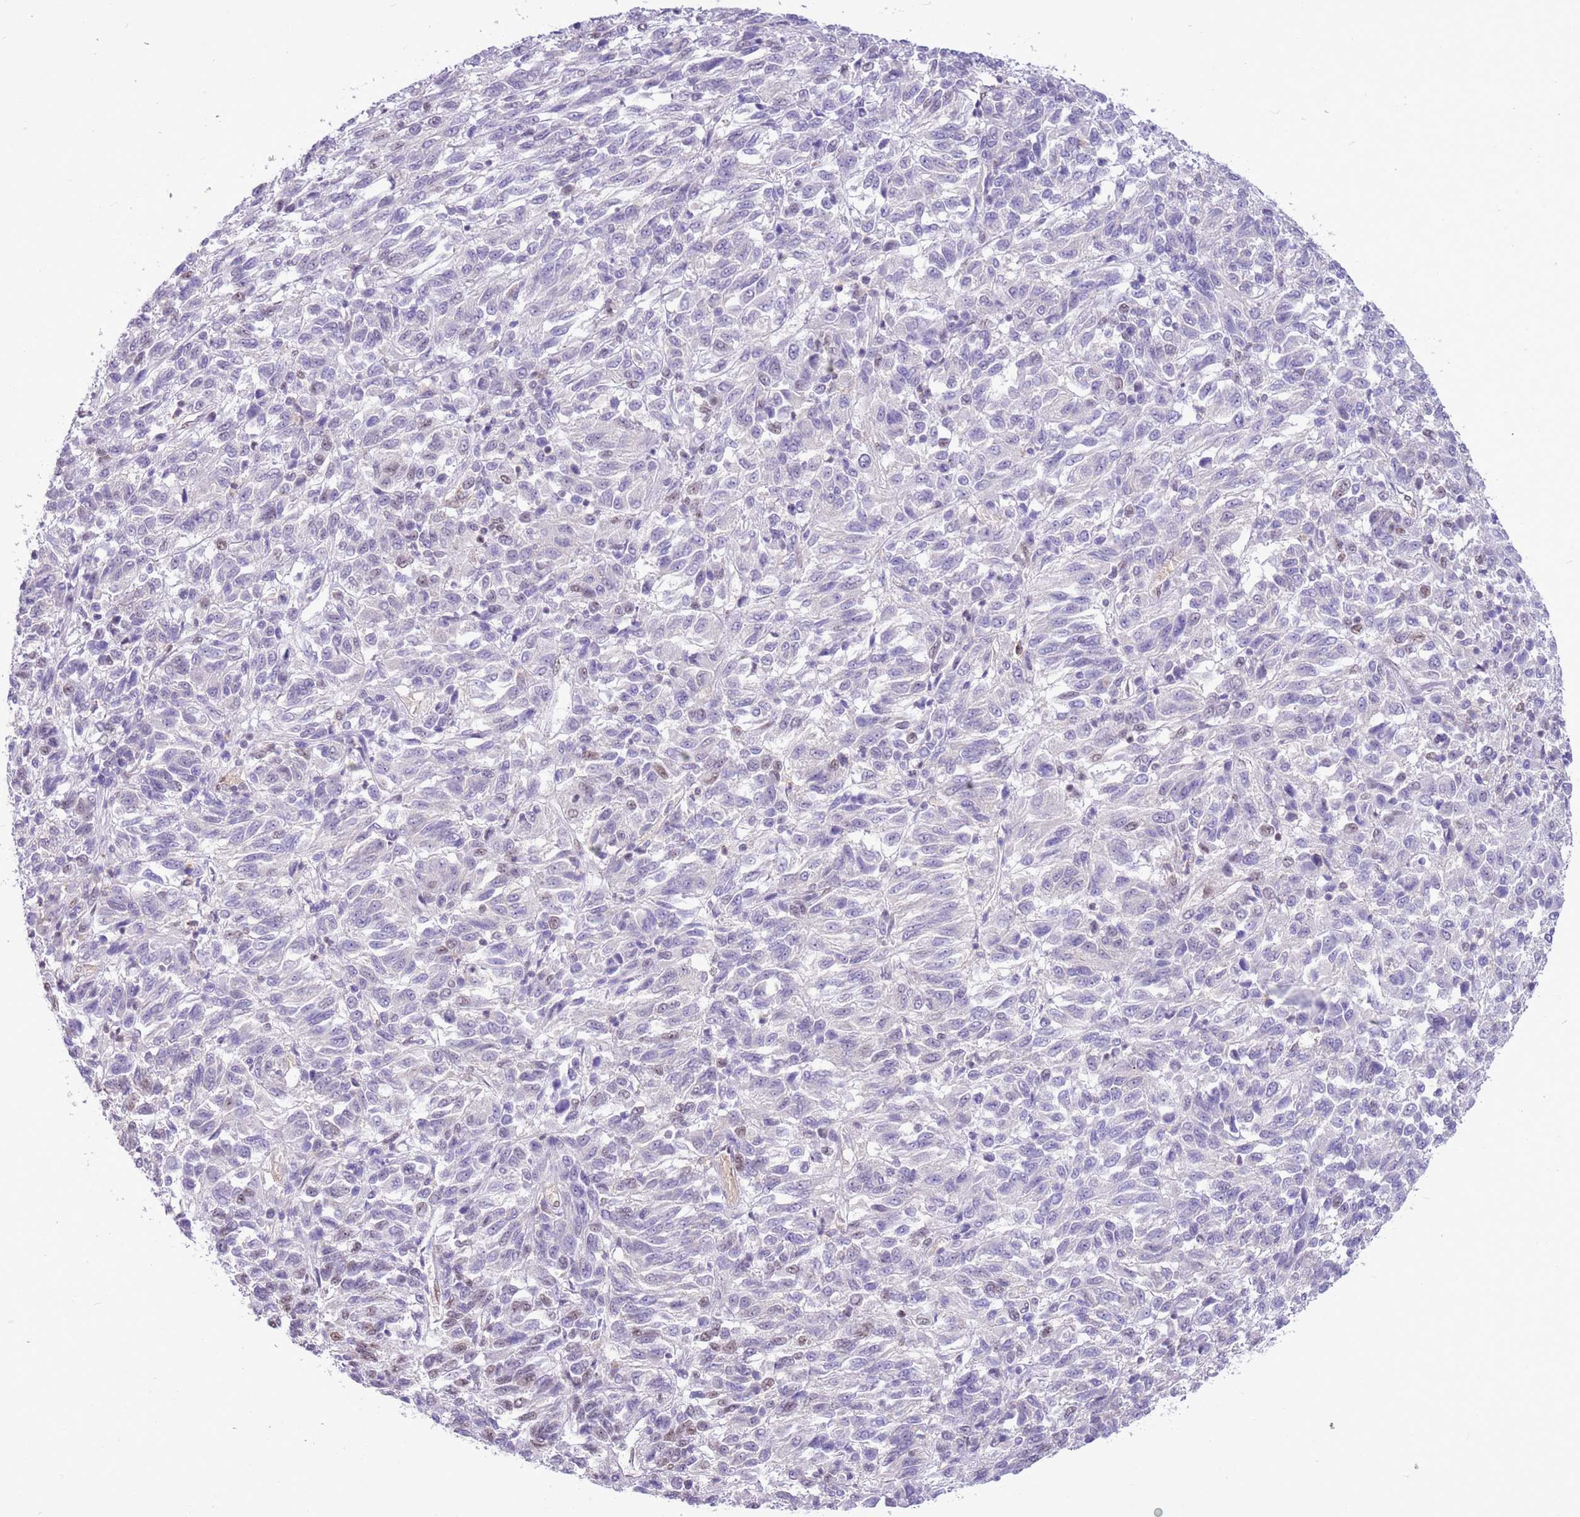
{"staining": {"intensity": "negative", "quantity": "none", "location": "none"}, "tissue": "melanoma", "cell_type": "Tumor cells", "image_type": "cancer", "snomed": [{"axis": "morphology", "description": "Malignant melanoma, Metastatic site"}, {"axis": "topography", "description": "Lung"}], "caption": "Melanoma was stained to show a protein in brown. There is no significant staining in tumor cells.", "gene": "DDI2", "patient": {"sex": "male", "age": 64}}